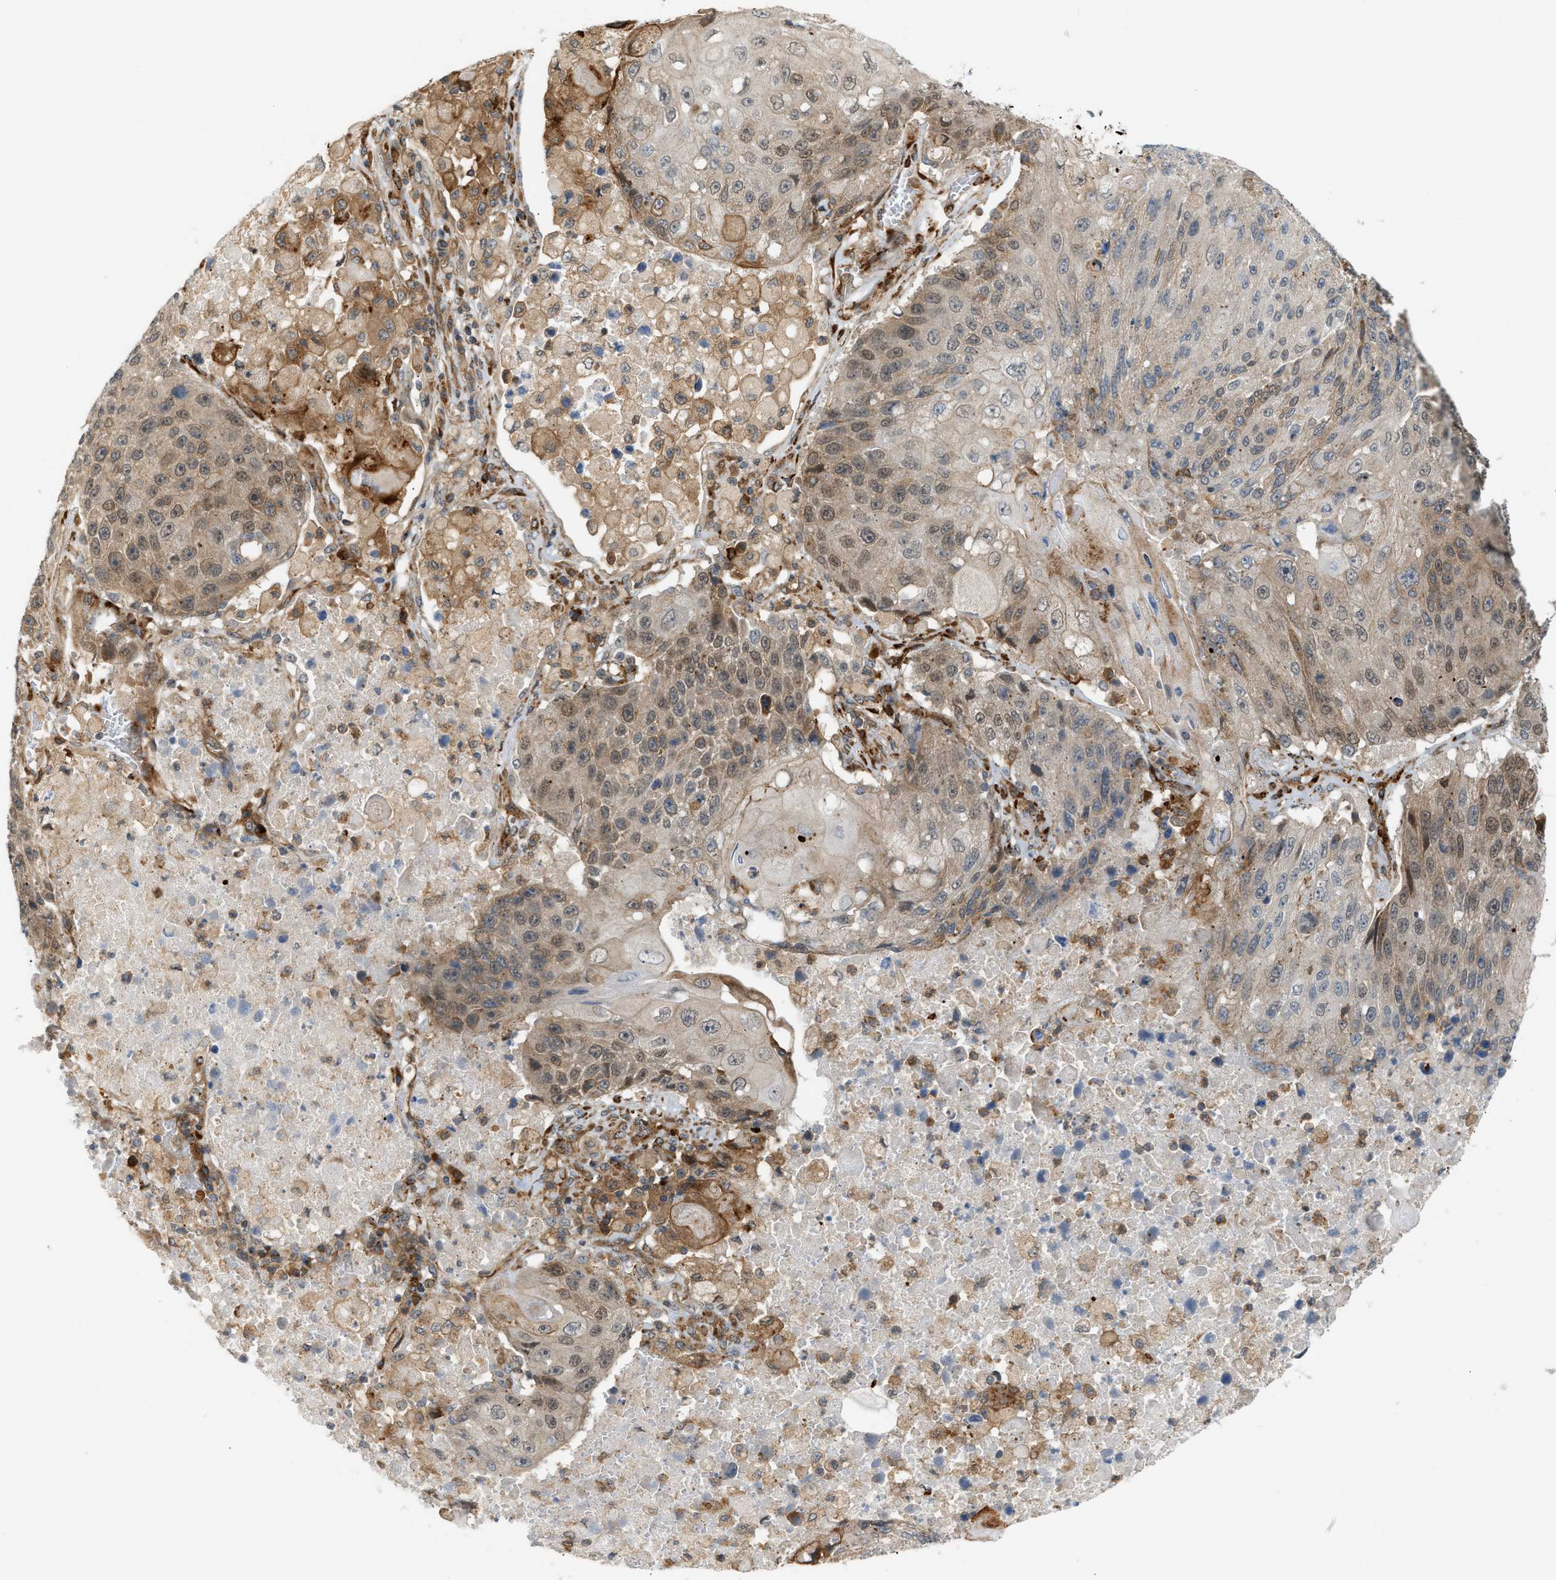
{"staining": {"intensity": "weak", "quantity": ">75%", "location": "cytoplasmic/membranous,nuclear"}, "tissue": "lung cancer", "cell_type": "Tumor cells", "image_type": "cancer", "snomed": [{"axis": "morphology", "description": "Squamous cell carcinoma, NOS"}, {"axis": "topography", "description": "Lung"}], "caption": "This is a micrograph of immunohistochemistry staining of lung cancer (squamous cell carcinoma), which shows weak staining in the cytoplasmic/membranous and nuclear of tumor cells.", "gene": "PLCG2", "patient": {"sex": "male", "age": 61}}